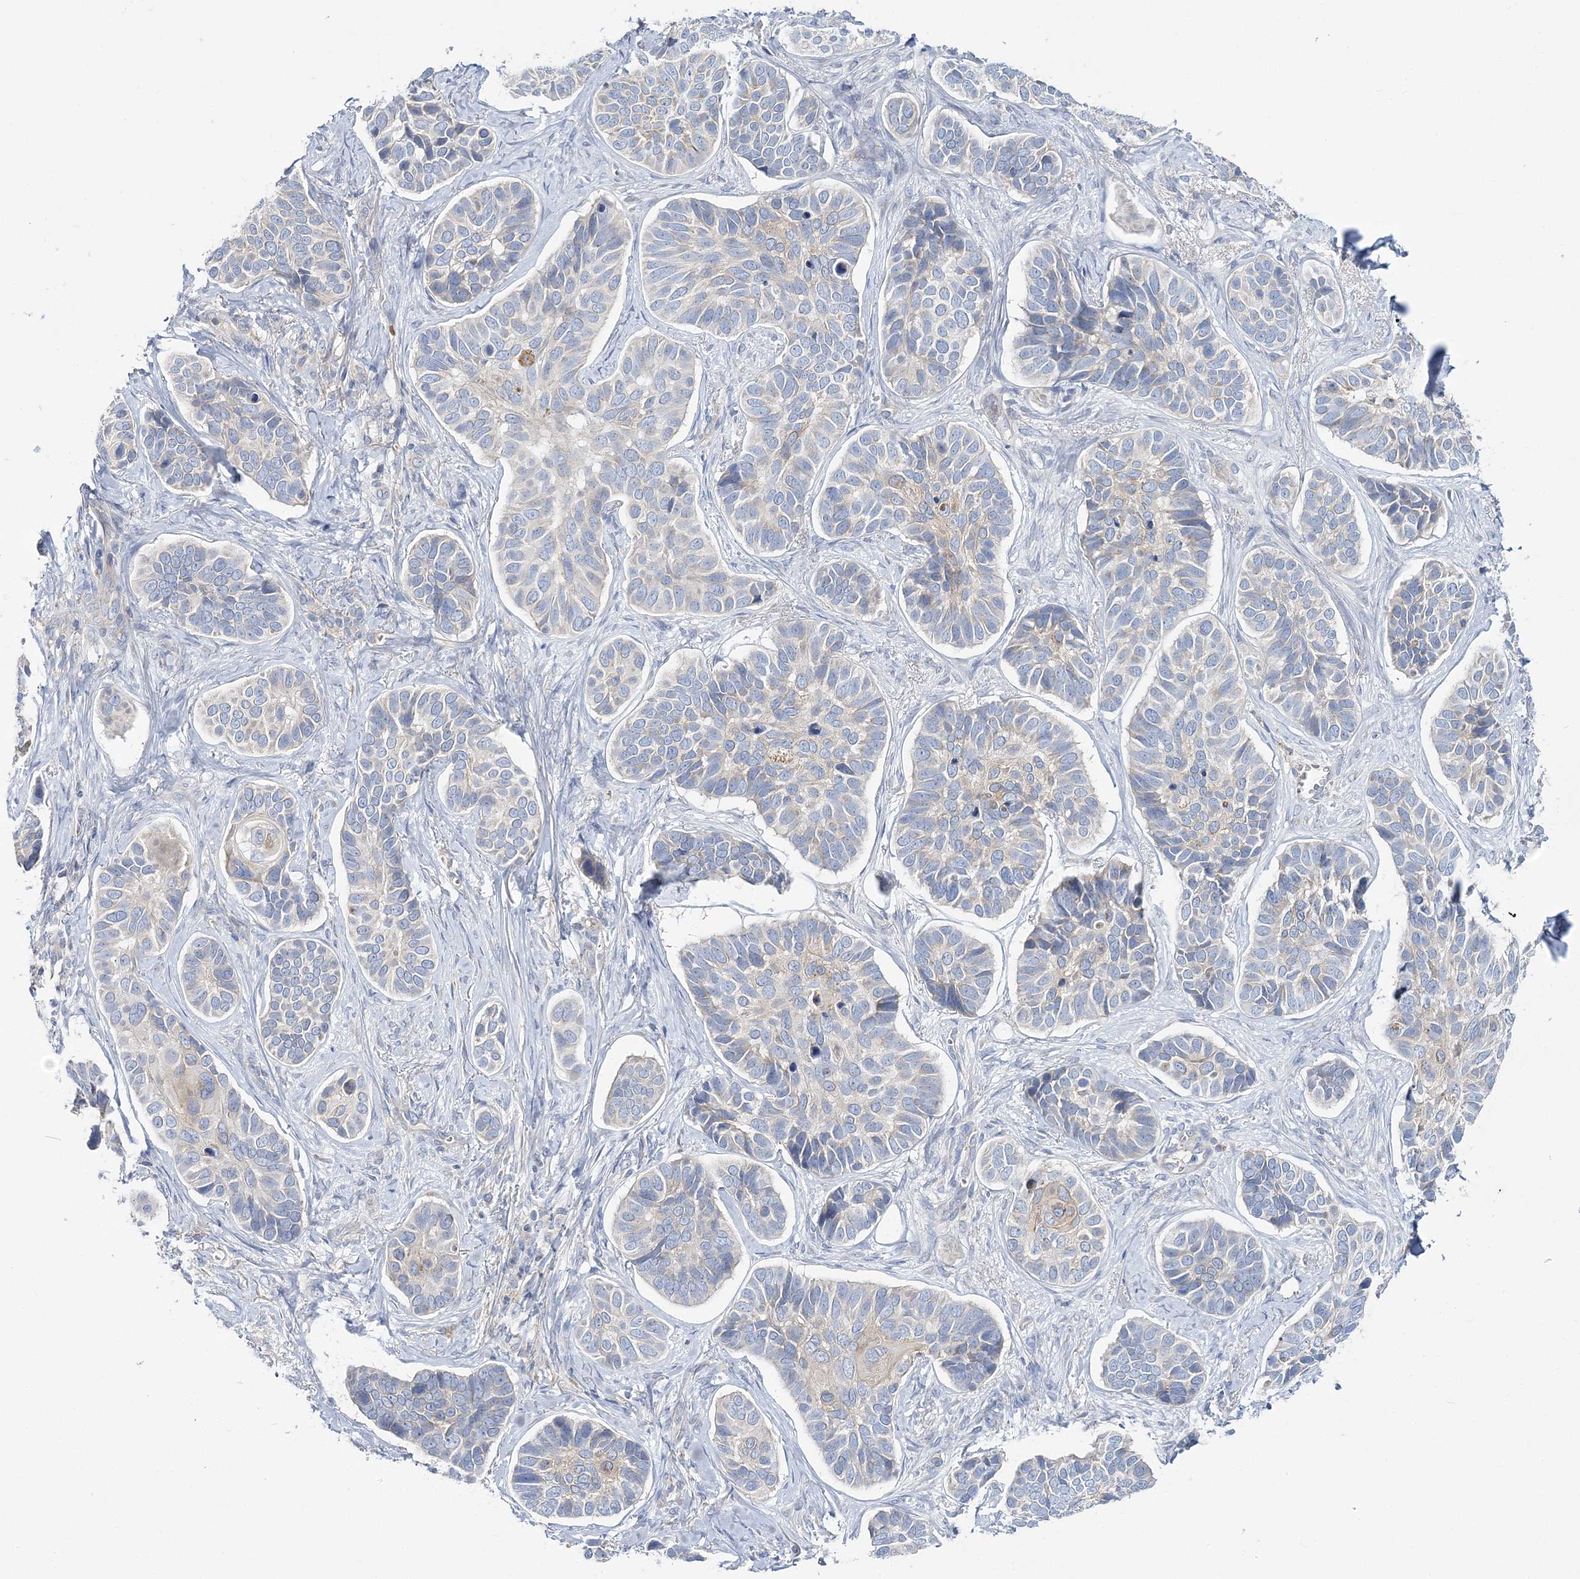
{"staining": {"intensity": "negative", "quantity": "none", "location": "none"}, "tissue": "skin cancer", "cell_type": "Tumor cells", "image_type": "cancer", "snomed": [{"axis": "morphology", "description": "Basal cell carcinoma"}, {"axis": "topography", "description": "Skin"}], "caption": "Immunohistochemistry (IHC) photomicrograph of human skin basal cell carcinoma stained for a protein (brown), which shows no positivity in tumor cells.", "gene": "ATP11B", "patient": {"sex": "male", "age": 62}}